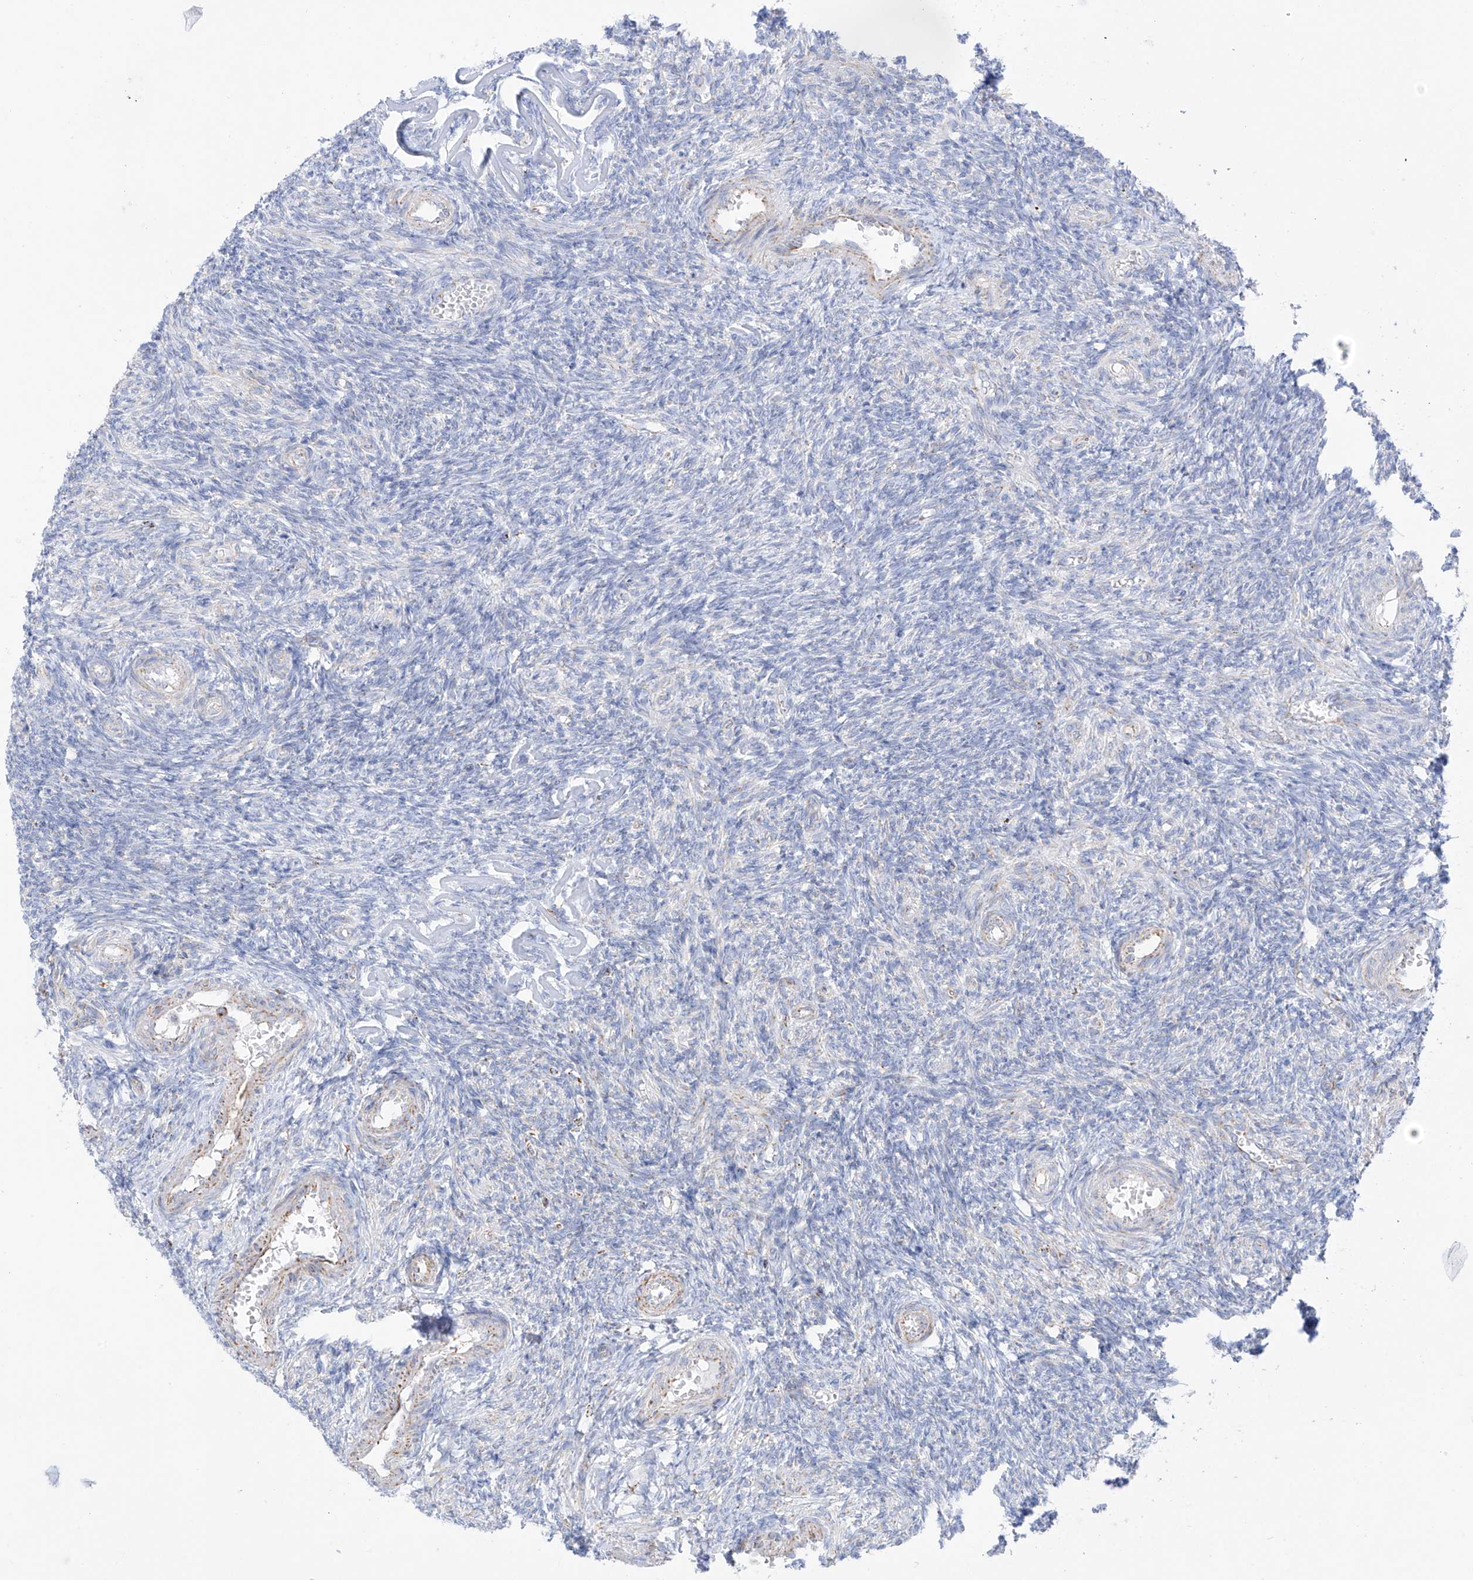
{"staining": {"intensity": "negative", "quantity": "none", "location": "none"}, "tissue": "ovary", "cell_type": "Ovarian stroma cells", "image_type": "normal", "snomed": [{"axis": "morphology", "description": "Normal tissue, NOS"}, {"axis": "topography", "description": "Ovary"}], "caption": "Ovarian stroma cells show no significant protein expression in benign ovary. (Immunohistochemistry, brightfield microscopy, high magnification).", "gene": "XKR3", "patient": {"sex": "female", "age": 27}}